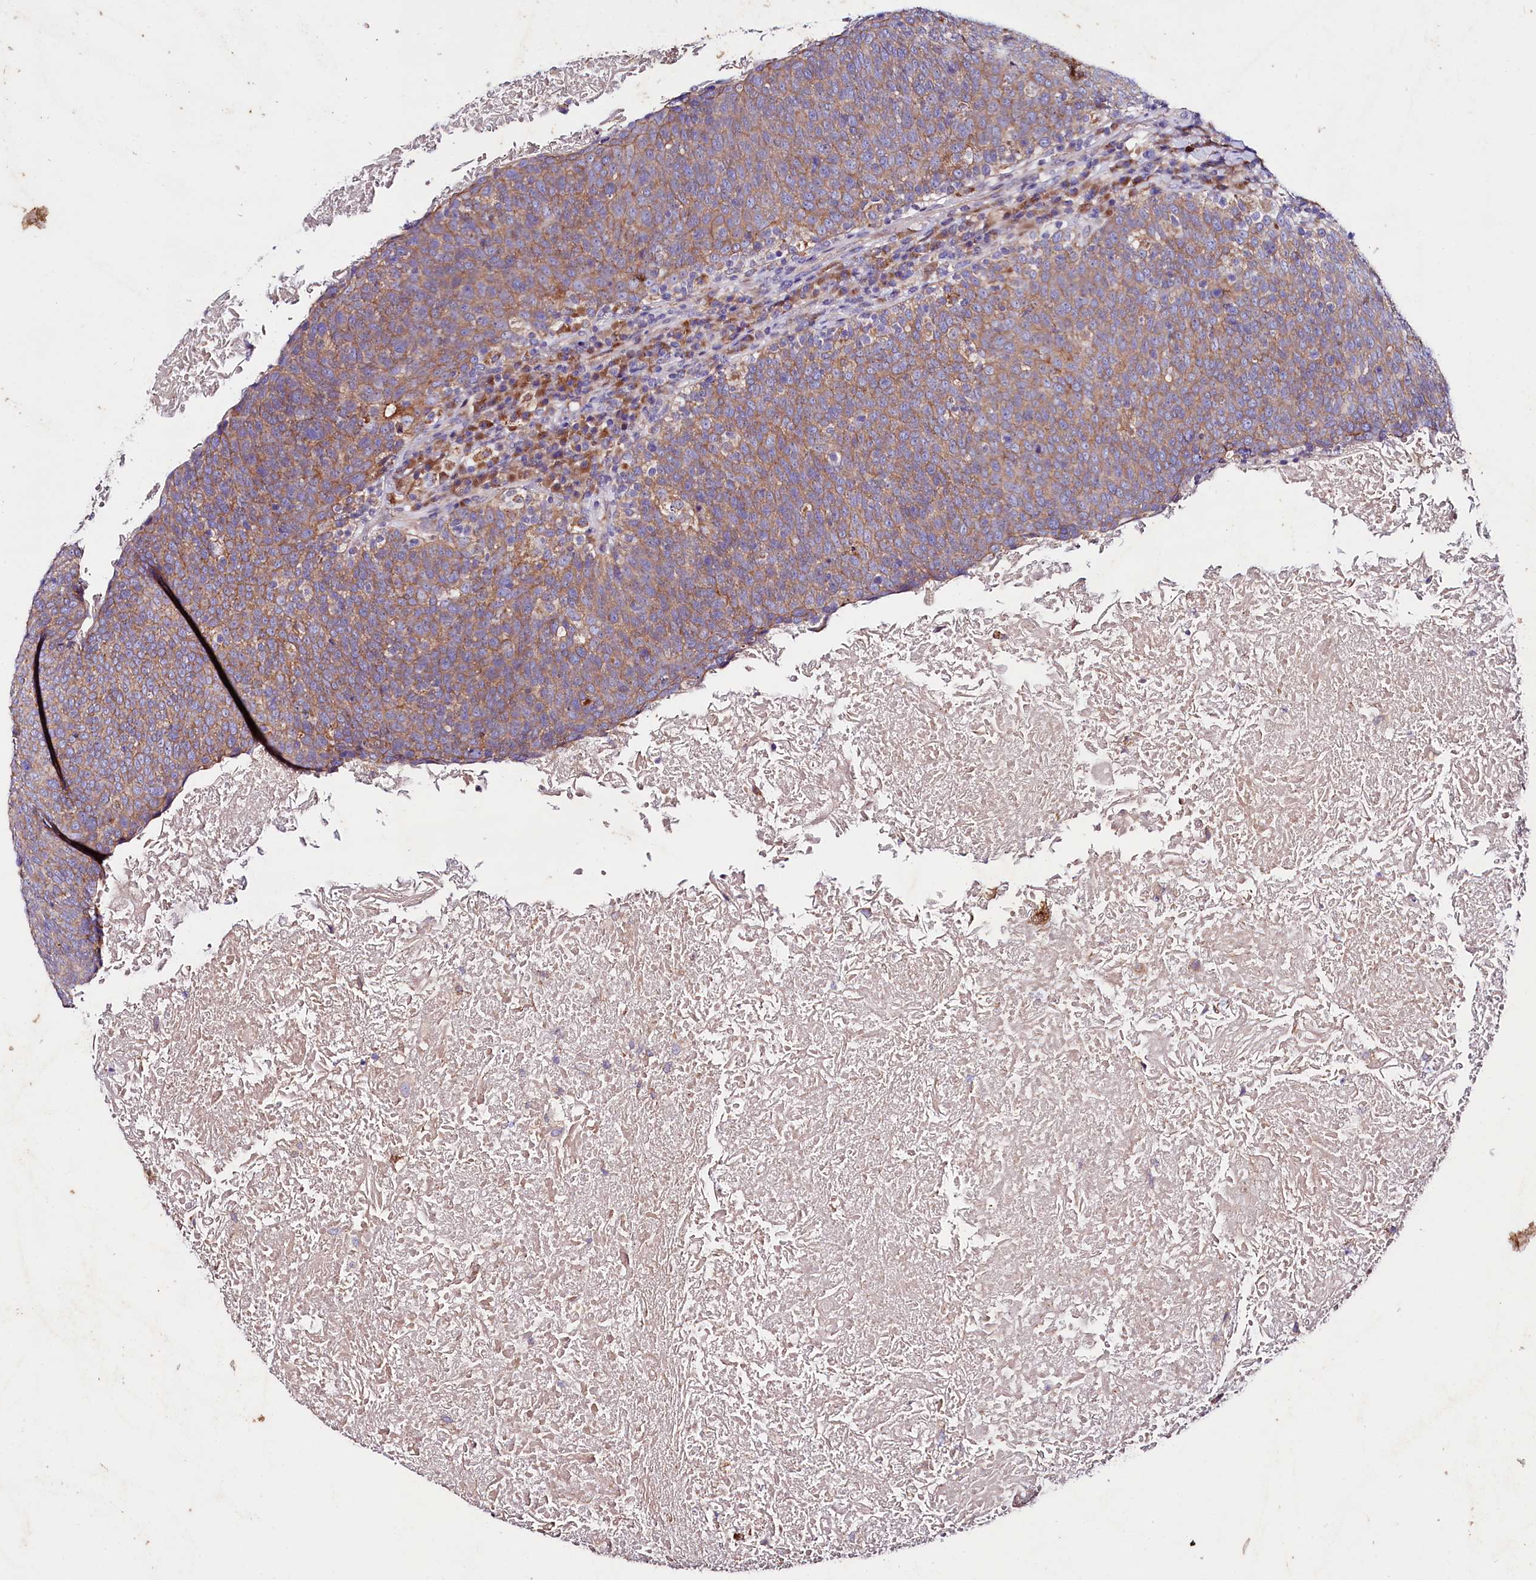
{"staining": {"intensity": "moderate", "quantity": ">75%", "location": "cytoplasmic/membranous"}, "tissue": "head and neck cancer", "cell_type": "Tumor cells", "image_type": "cancer", "snomed": [{"axis": "morphology", "description": "Squamous cell carcinoma, NOS"}, {"axis": "morphology", "description": "Squamous cell carcinoma, metastatic, NOS"}, {"axis": "topography", "description": "Lymph node"}, {"axis": "topography", "description": "Head-Neck"}], "caption": "Protein expression analysis of squamous cell carcinoma (head and neck) reveals moderate cytoplasmic/membranous positivity in about >75% of tumor cells.", "gene": "SACM1L", "patient": {"sex": "male", "age": 62}}